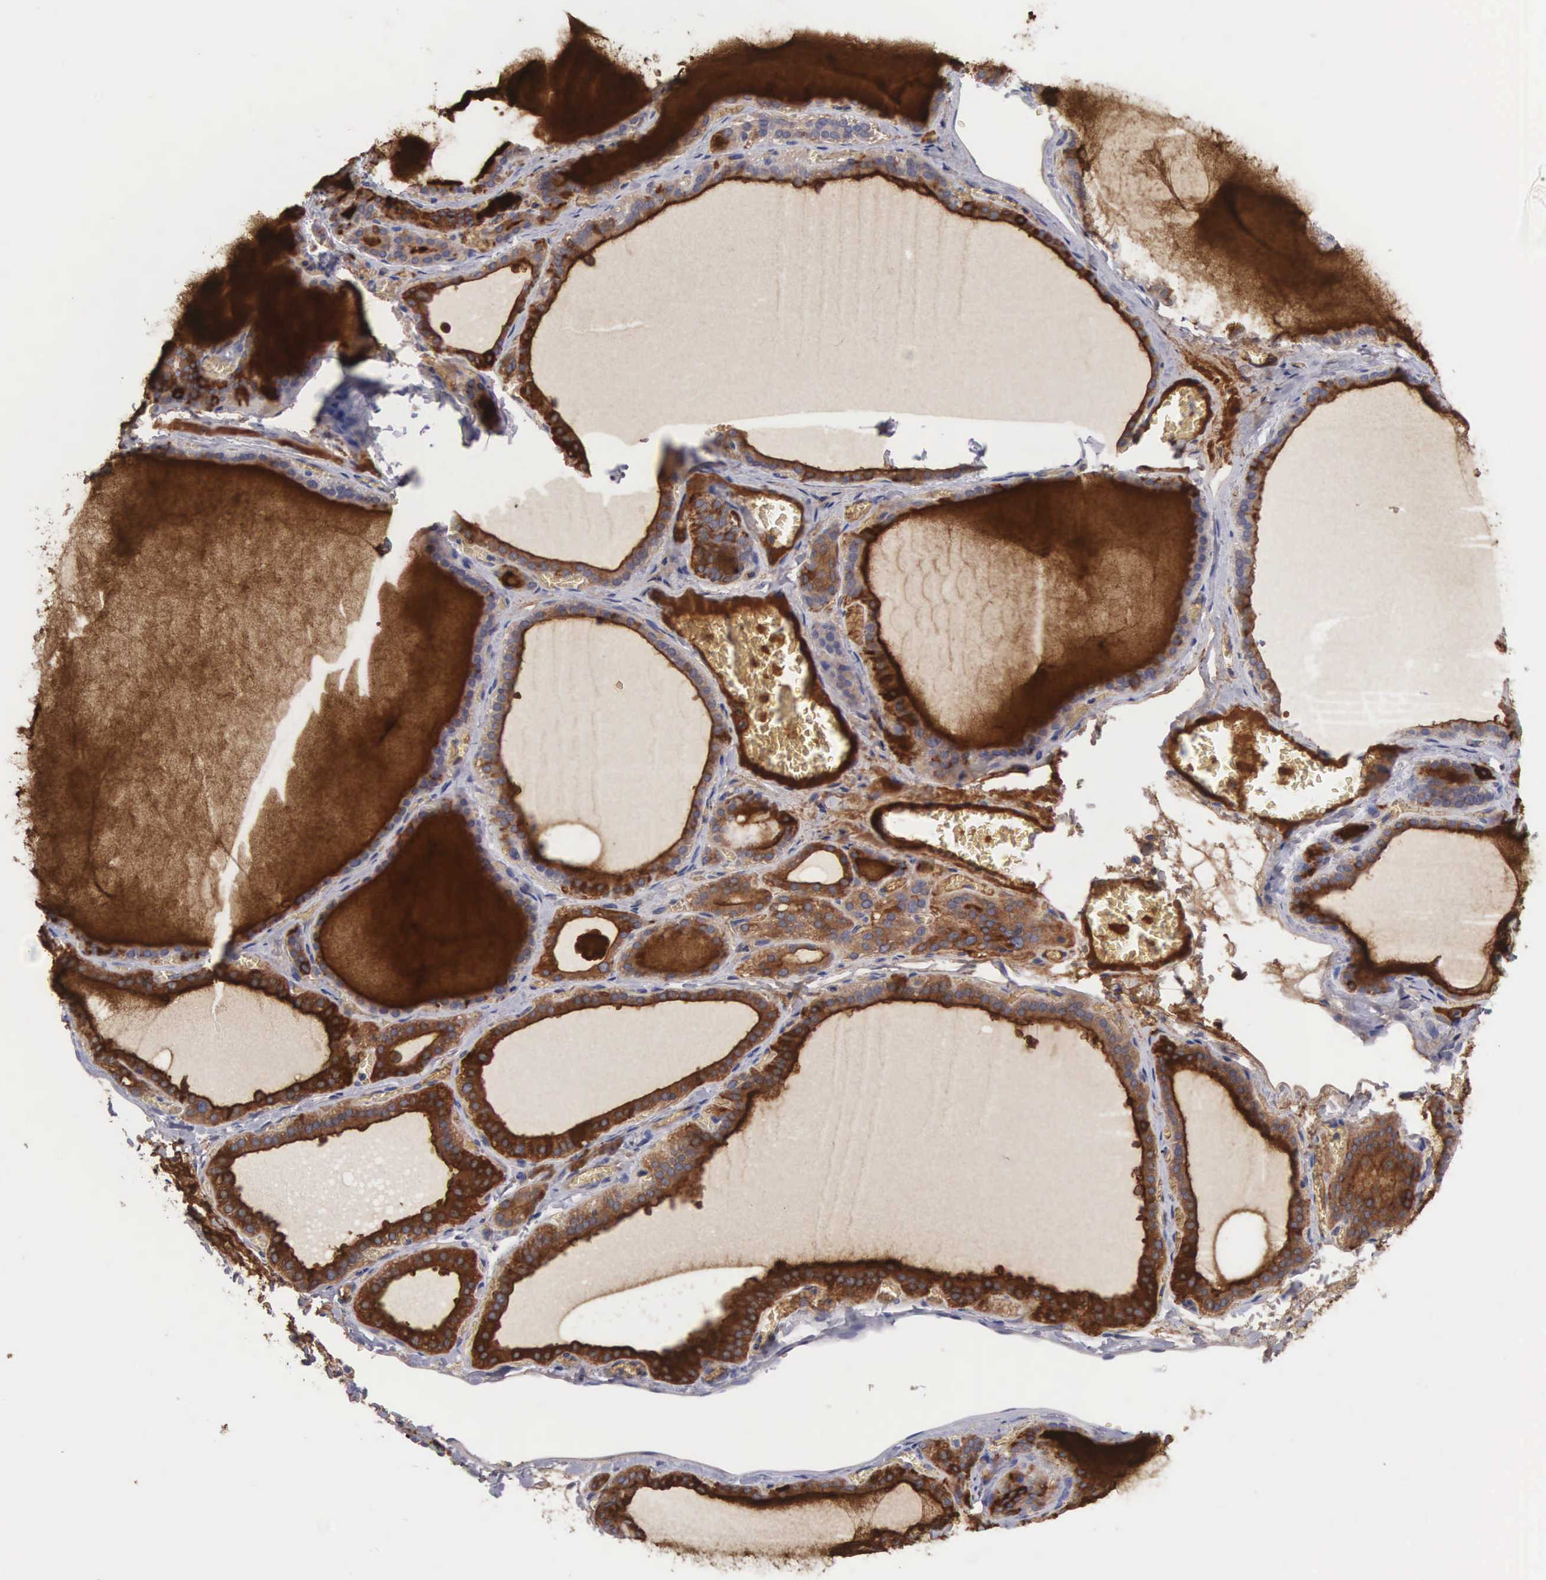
{"staining": {"intensity": "moderate", "quantity": "<25%", "location": "cytoplasmic/membranous"}, "tissue": "thyroid gland", "cell_type": "Glandular cells", "image_type": "normal", "snomed": [{"axis": "morphology", "description": "Normal tissue, NOS"}, {"axis": "topography", "description": "Thyroid gland"}], "caption": "This is a photomicrograph of immunohistochemistry staining of unremarkable thyroid gland, which shows moderate staining in the cytoplasmic/membranous of glandular cells.", "gene": "SLITRK4", "patient": {"sex": "female", "age": 55}}